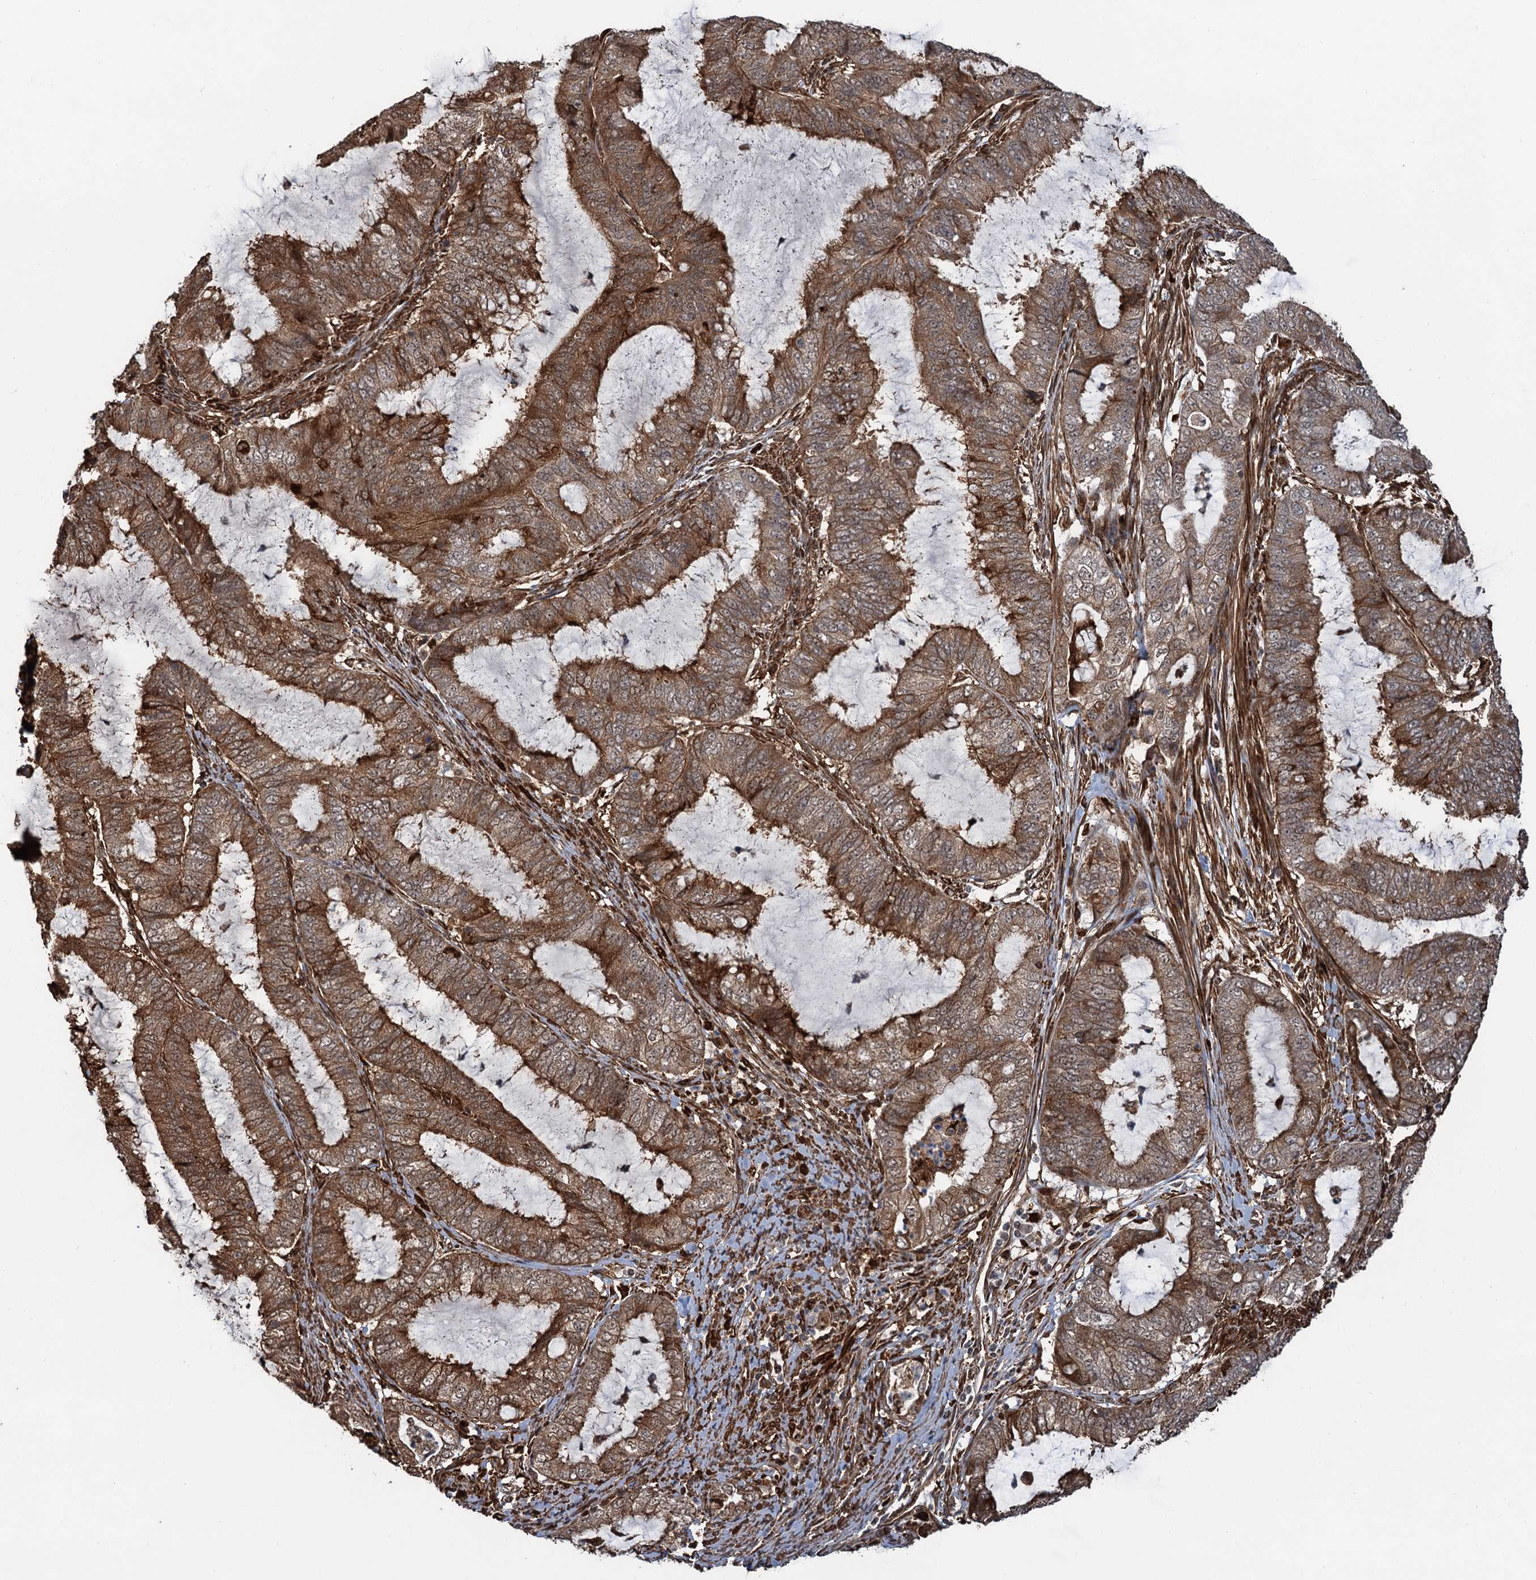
{"staining": {"intensity": "moderate", "quantity": ">75%", "location": "cytoplasmic/membranous"}, "tissue": "endometrial cancer", "cell_type": "Tumor cells", "image_type": "cancer", "snomed": [{"axis": "morphology", "description": "Adenocarcinoma, NOS"}, {"axis": "topography", "description": "Endometrium"}], "caption": "Protein staining of endometrial cancer (adenocarcinoma) tissue displays moderate cytoplasmic/membranous staining in approximately >75% of tumor cells.", "gene": "SNRNP25", "patient": {"sex": "female", "age": 51}}